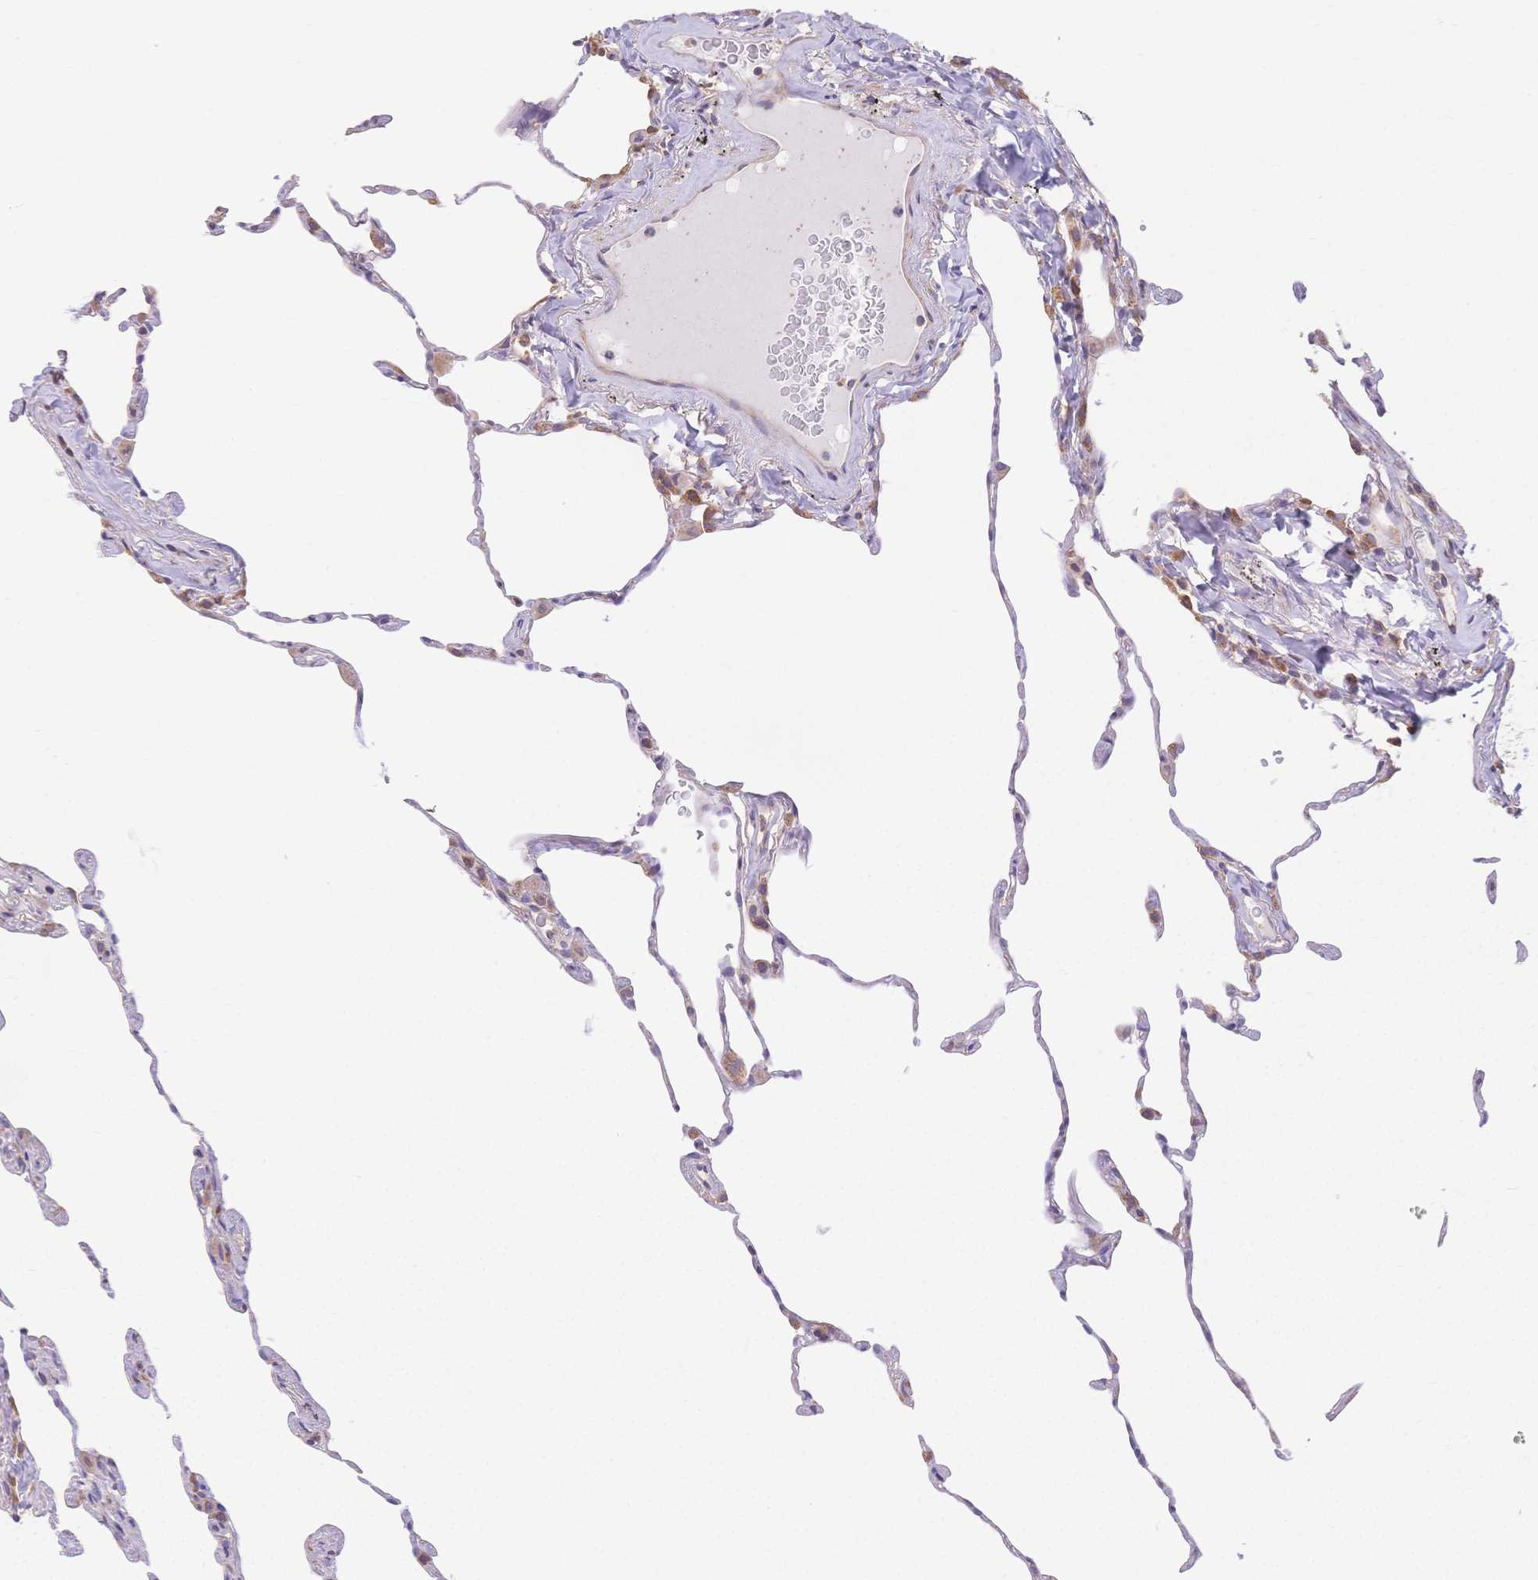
{"staining": {"intensity": "weak", "quantity": "25%-75%", "location": "cytoplasmic/membranous"}, "tissue": "lung", "cell_type": "Alveolar cells", "image_type": "normal", "snomed": [{"axis": "morphology", "description": "Normal tissue, NOS"}, {"axis": "topography", "description": "Lung"}], "caption": "Immunohistochemistry (IHC) of normal human lung displays low levels of weak cytoplasmic/membranous positivity in approximately 25%-75% of alveolar cells. (Stains: DAB in brown, nuclei in blue, Microscopy: brightfield microscopy at high magnification).", "gene": "HS3ST5", "patient": {"sex": "female", "age": 57}}